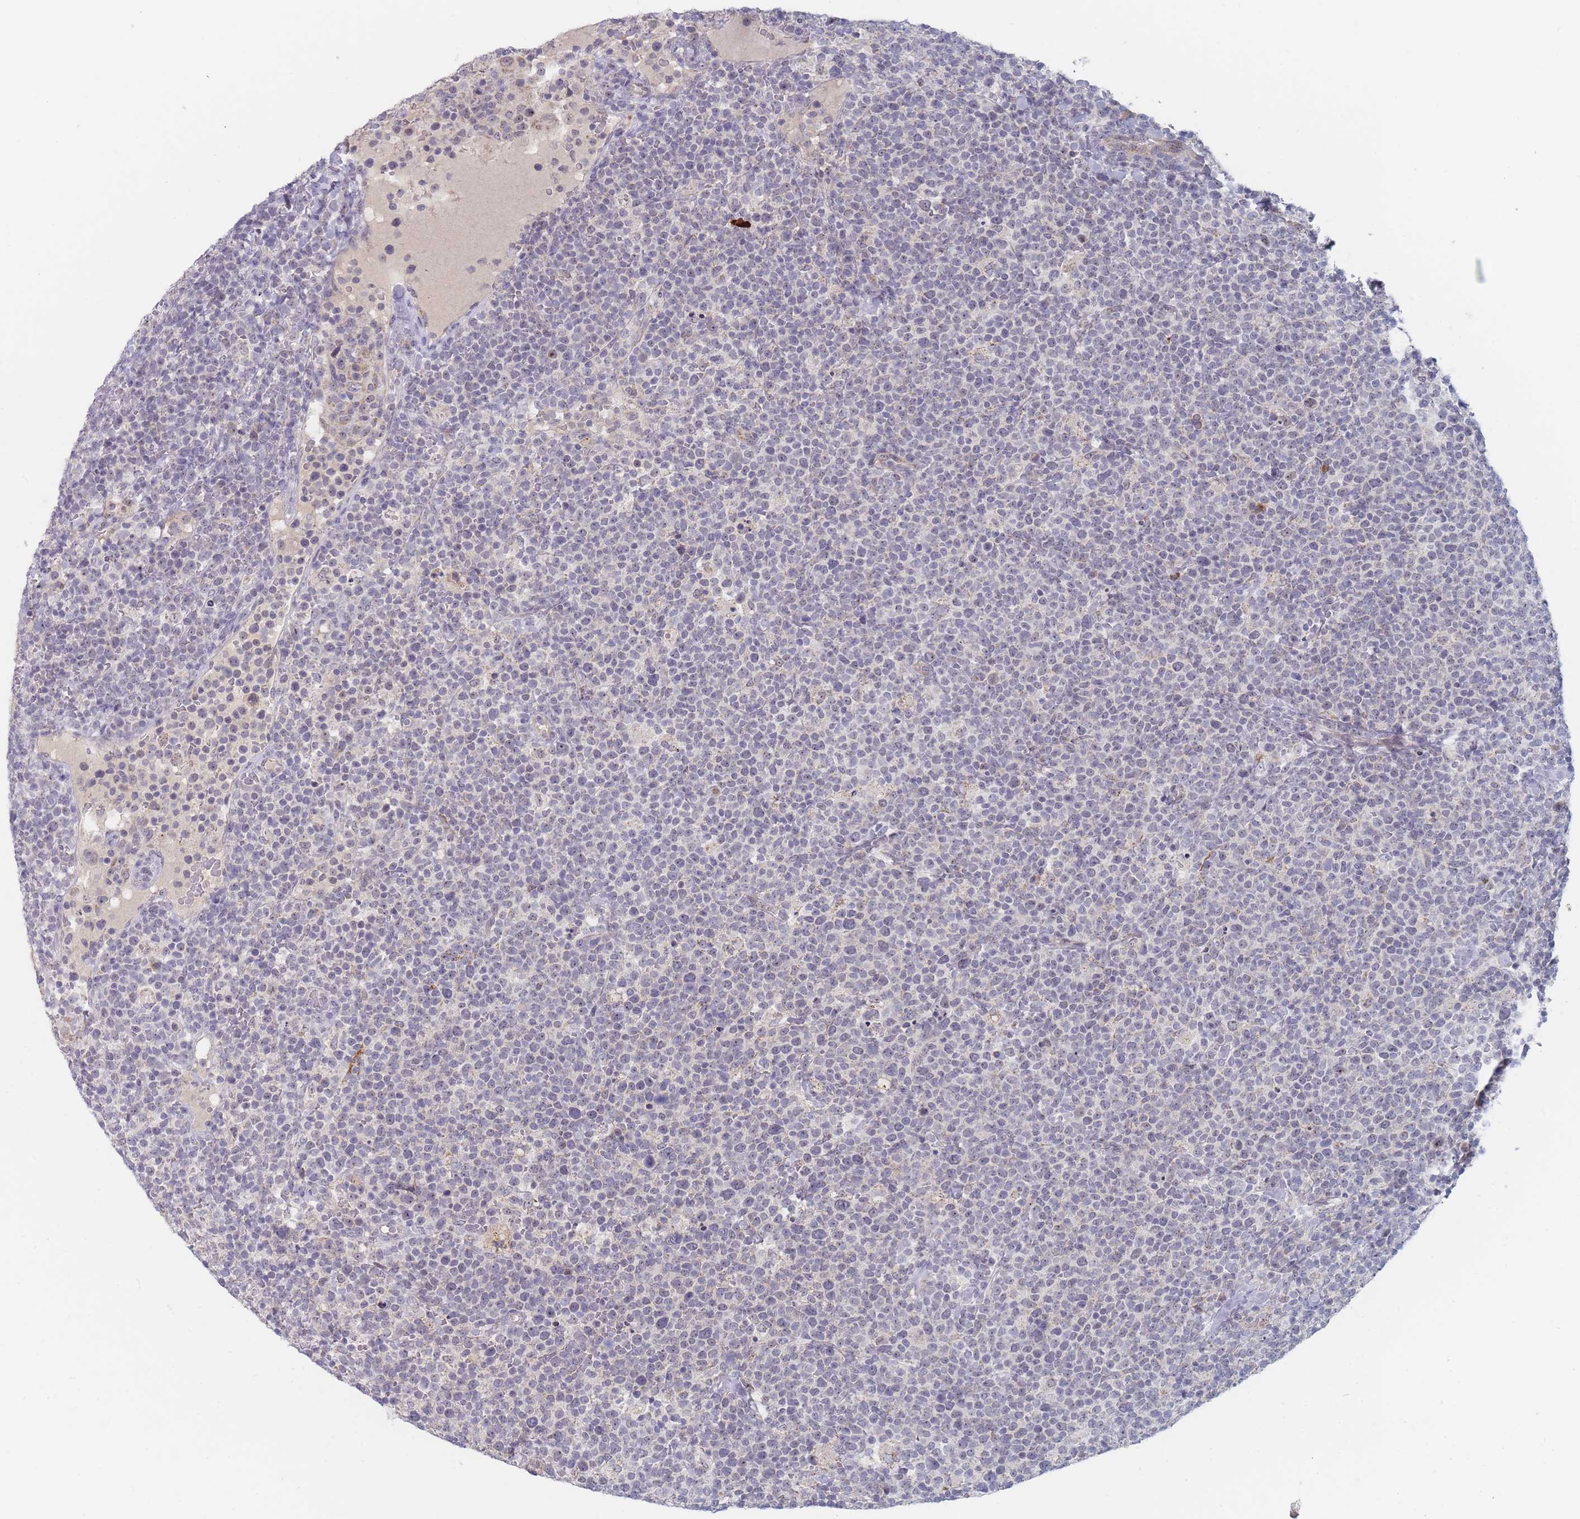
{"staining": {"intensity": "negative", "quantity": "none", "location": "none"}, "tissue": "lymphoma", "cell_type": "Tumor cells", "image_type": "cancer", "snomed": [{"axis": "morphology", "description": "Malignant lymphoma, non-Hodgkin's type, High grade"}, {"axis": "topography", "description": "Lymph node"}], "caption": "Tumor cells are negative for protein expression in human lymphoma. (DAB (3,3'-diaminobenzidine) immunohistochemistry (IHC) with hematoxylin counter stain).", "gene": "RNF8", "patient": {"sex": "male", "age": 61}}